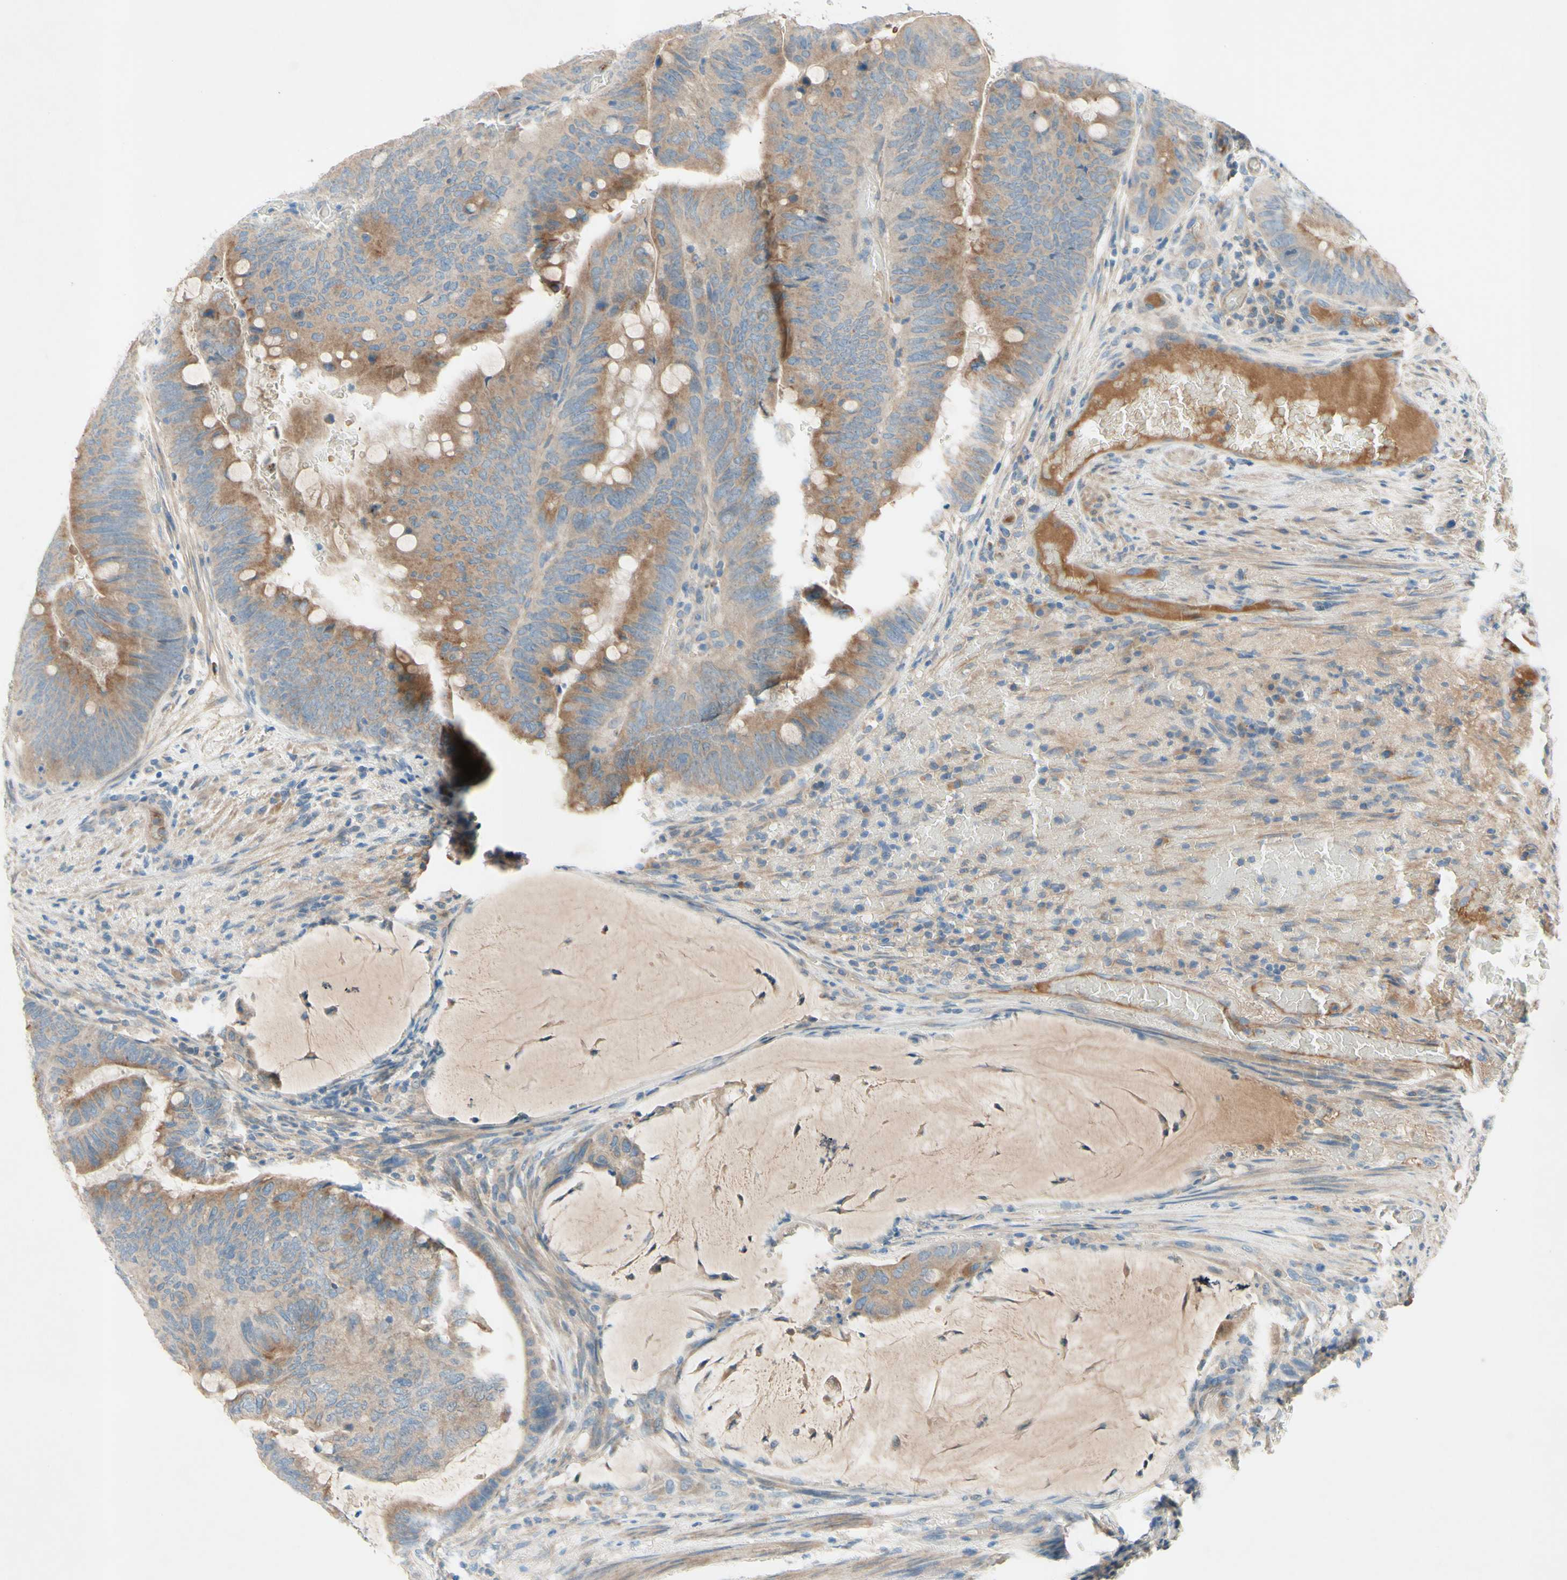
{"staining": {"intensity": "moderate", "quantity": "25%-75%", "location": "cytoplasmic/membranous"}, "tissue": "colorectal cancer", "cell_type": "Tumor cells", "image_type": "cancer", "snomed": [{"axis": "morphology", "description": "Normal tissue, NOS"}, {"axis": "morphology", "description": "Adenocarcinoma, NOS"}, {"axis": "topography", "description": "Rectum"}, {"axis": "topography", "description": "Peripheral nerve tissue"}], "caption": "A medium amount of moderate cytoplasmic/membranous expression is appreciated in approximately 25%-75% of tumor cells in colorectal cancer (adenocarcinoma) tissue.", "gene": "IL2", "patient": {"sex": "male", "age": 92}}